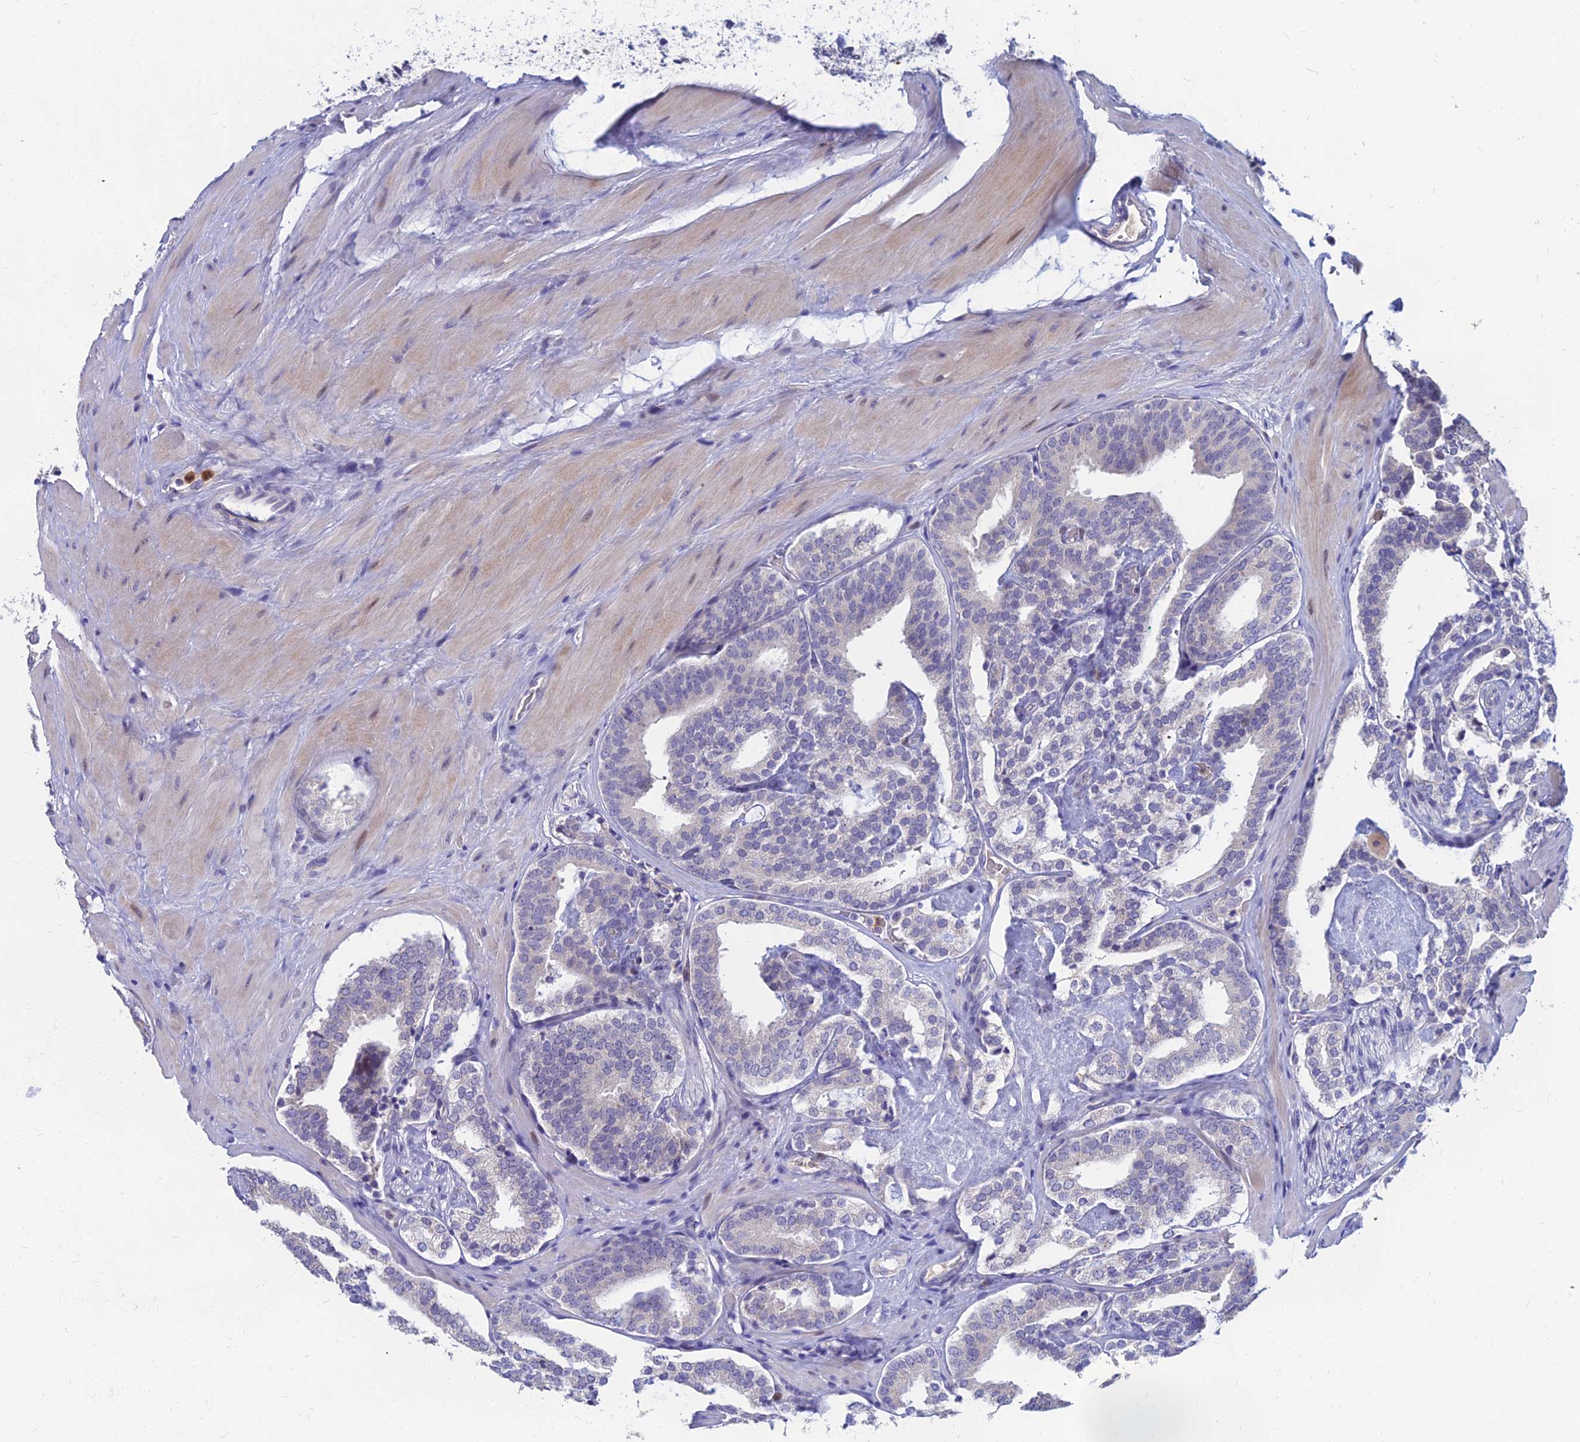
{"staining": {"intensity": "negative", "quantity": "none", "location": "none"}, "tissue": "prostate cancer", "cell_type": "Tumor cells", "image_type": "cancer", "snomed": [{"axis": "morphology", "description": "Adenocarcinoma, High grade"}, {"axis": "topography", "description": "Prostate"}], "caption": "The immunohistochemistry (IHC) photomicrograph has no significant positivity in tumor cells of prostate cancer (high-grade adenocarcinoma) tissue.", "gene": "GOLGA6D", "patient": {"sex": "male", "age": 63}}